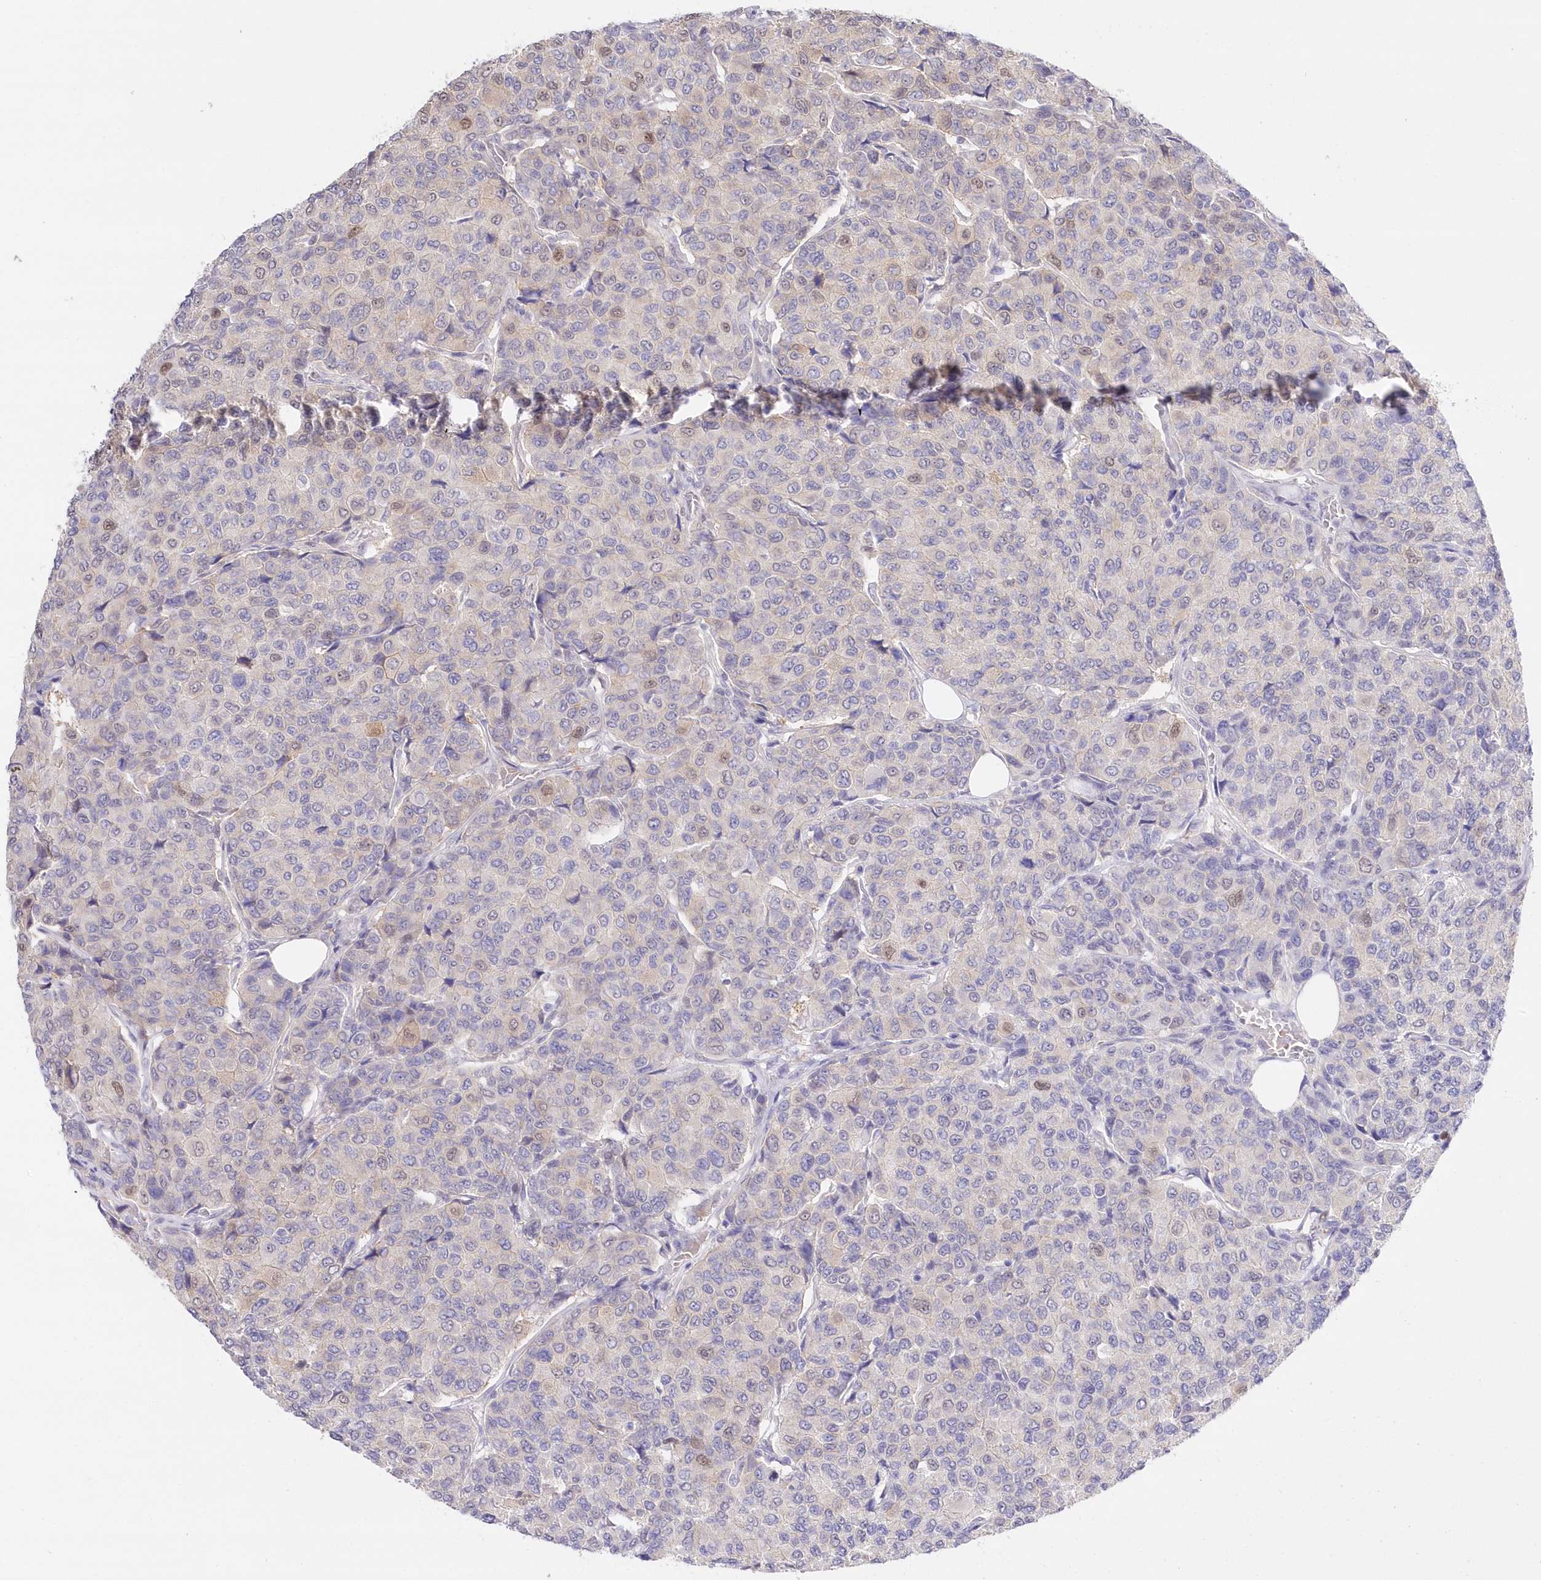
{"staining": {"intensity": "weak", "quantity": "<25%", "location": "nuclear"}, "tissue": "breast cancer", "cell_type": "Tumor cells", "image_type": "cancer", "snomed": [{"axis": "morphology", "description": "Duct carcinoma"}, {"axis": "topography", "description": "Breast"}], "caption": "Immunohistochemical staining of breast infiltrating ductal carcinoma exhibits no significant staining in tumor cells.", "gene": "UBA6", "patient": {"sex": "female", "age": 55}}